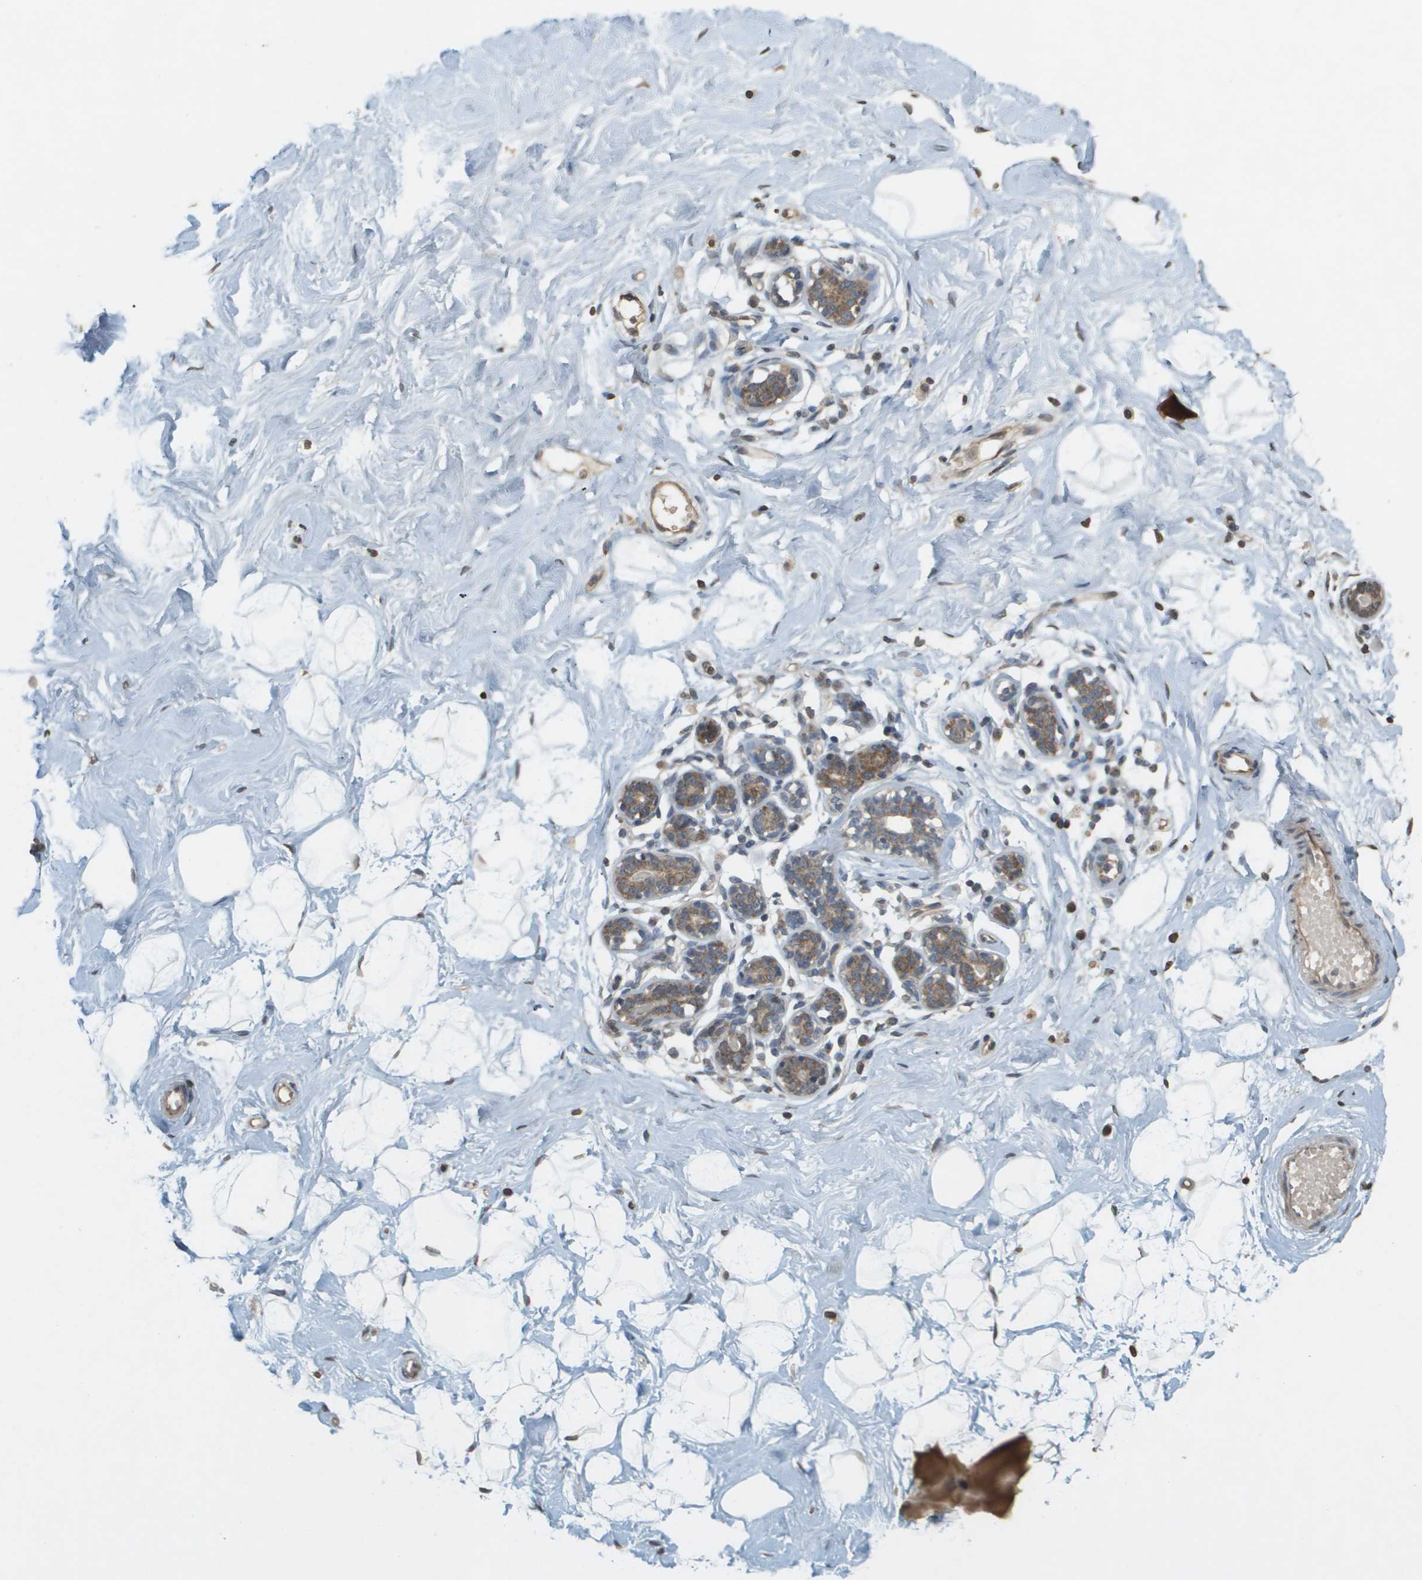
{"staining": {"intensity": "negative", "quantity": "none", "location": "none"}, "tissue": "breast", "cell_type": "Adipocytes", "image_type": "normal", "snomed": [{"axis": "morphology", "description": "Normal tissue, NOS"}, {"axis": "topography", "description": "Breast"}], "caption": "Protein analysis of unremarkable breast exhibits no significant staining in adipocytes.", "gene": "RAB21", "patient": {"sex": "female", "age": 23}}